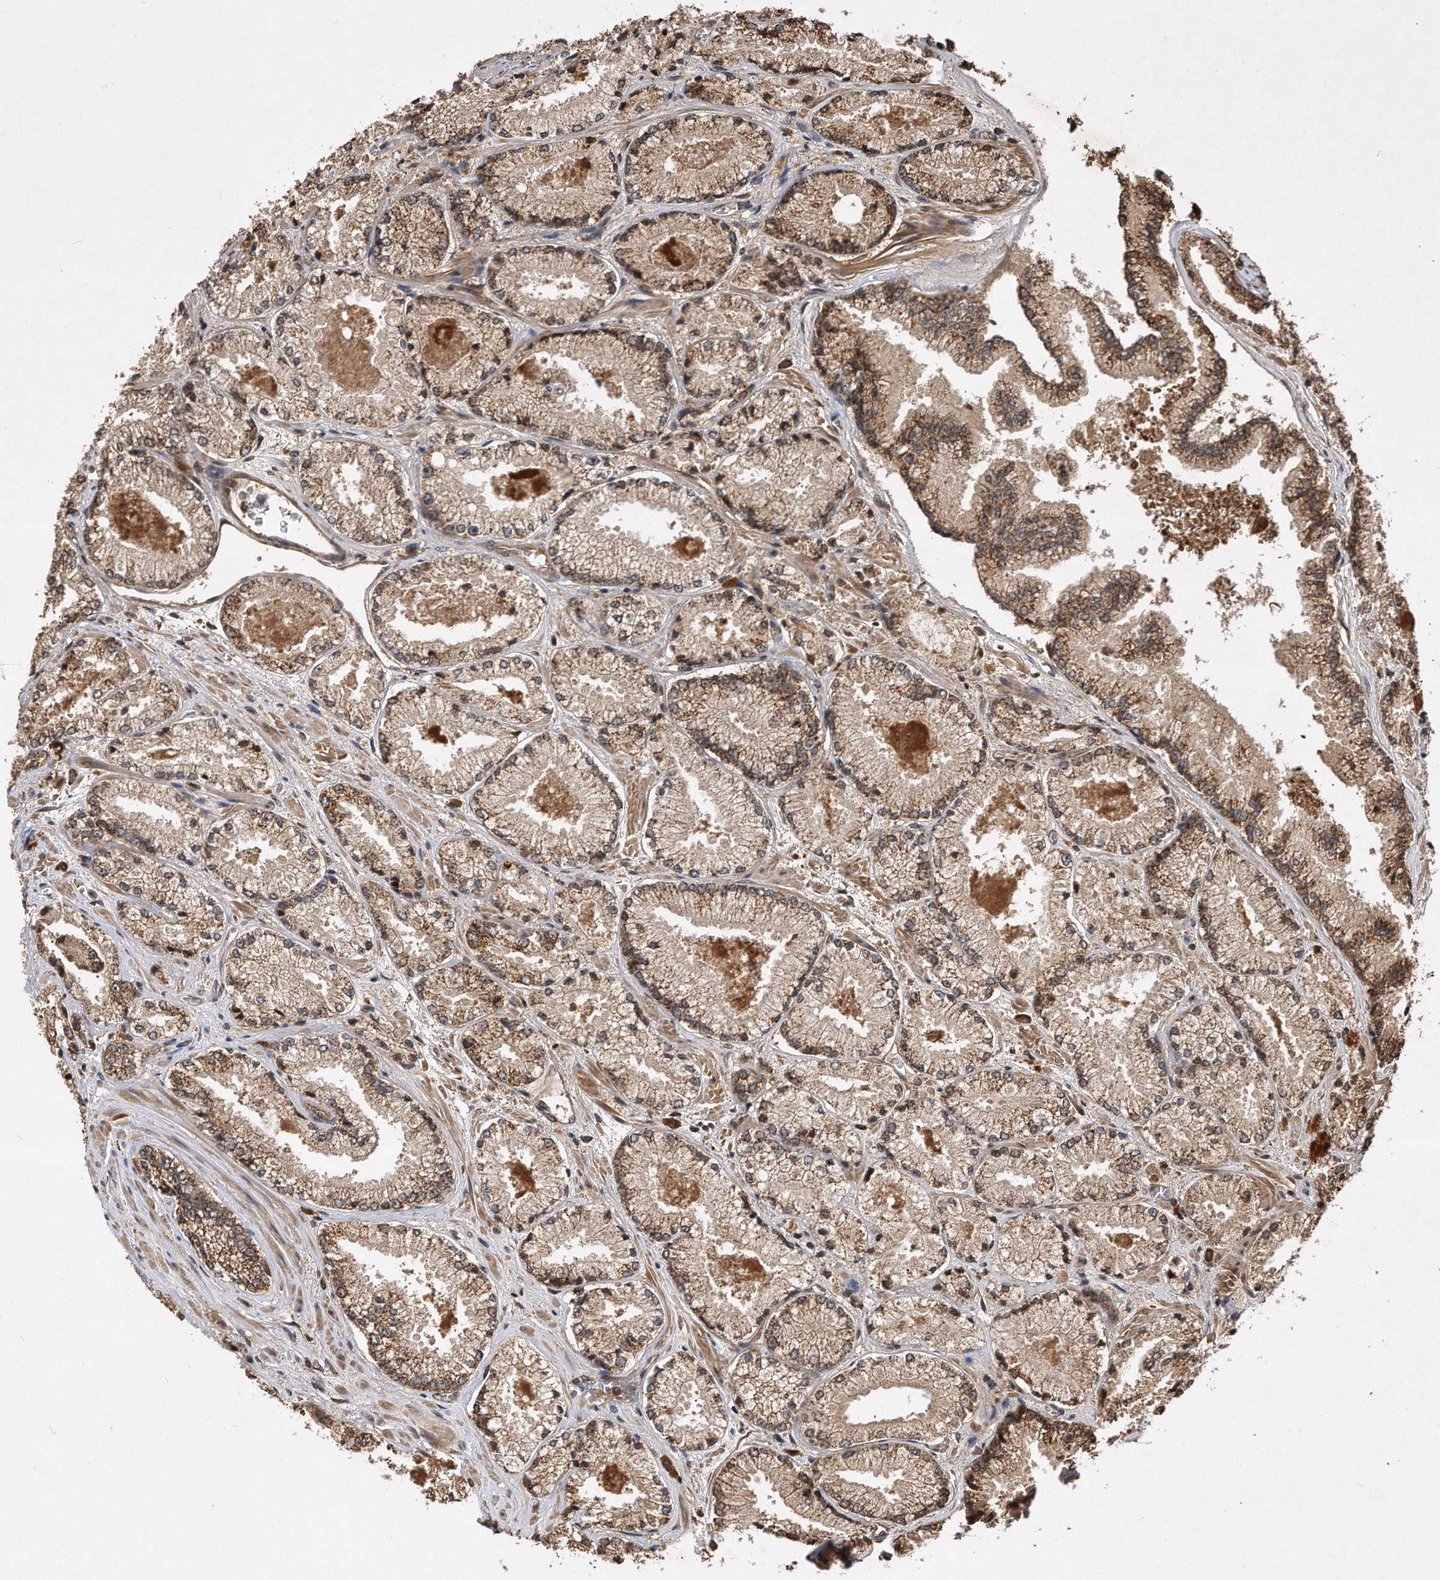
{"staining": {"intensity": "moderate", "quantity": ">75%", "location": "cytoplasmic/membranous"}, "tissue": "prostate cancer", "cell_type": "Tumor cells", "image_type": "cancer", "snomed": [{"axis": "morphology", "description": "Adenocarcinoma, High grade"}, {"axis": "topography", "description": "Prostate"}], "caption": "Immunohistochemical staining of prostate cancer shows medium levels of moderate cytoplasmic/membranous protein expression in approximately >75% of tumor cells.", "gene": "PPP5C", "patient": {"sex": "male", "age": 73}}